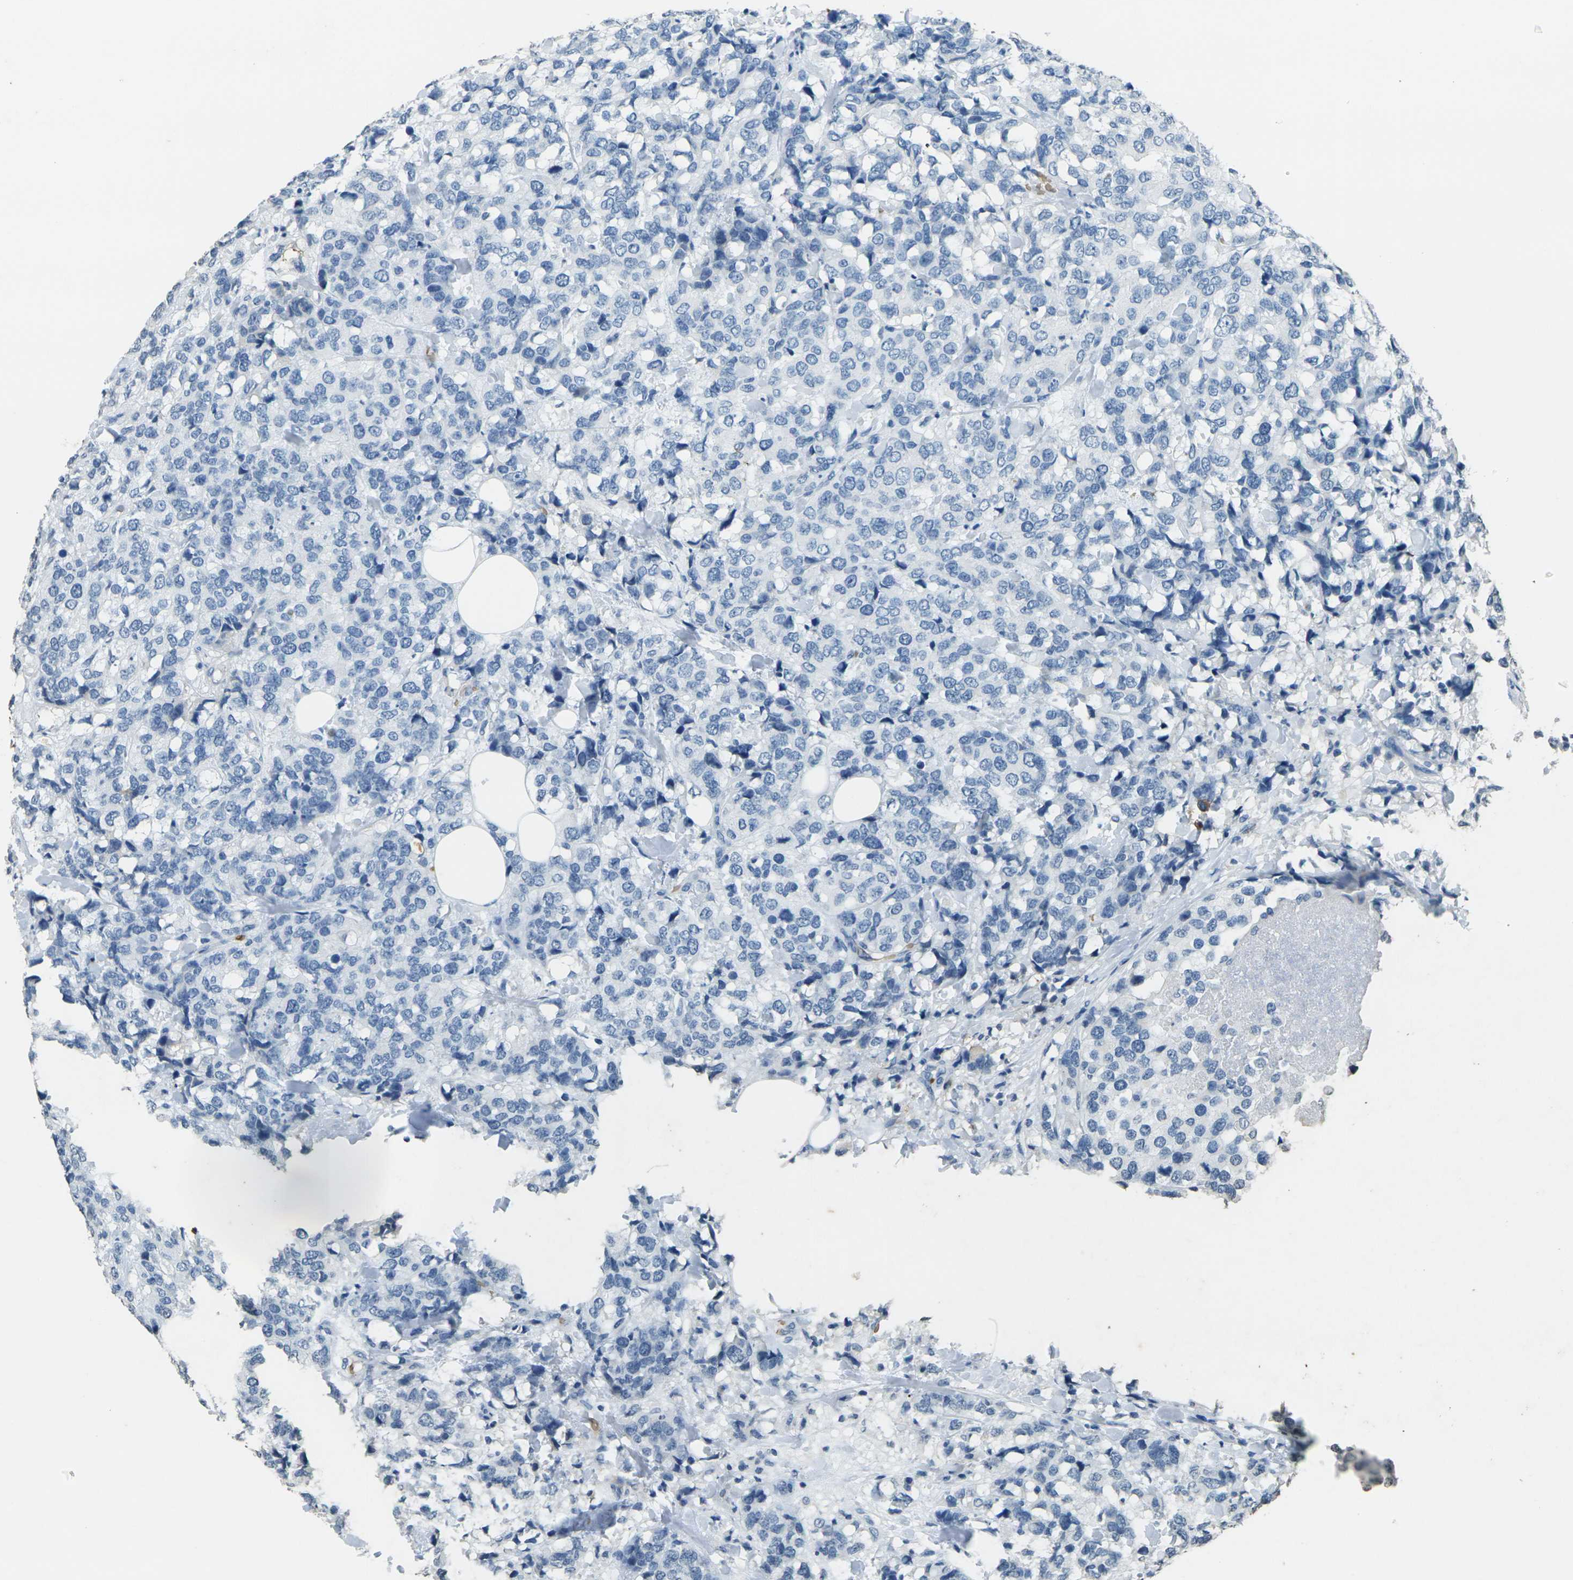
{"staining": {"intensity": "negative", "quantity": "none", "location": "none"}, "tissue": "breast cancer", "cell_type": "Tumor cells", "image_type": "cancer", "snomed": [{"axis": "morphology", "description": "Lobular carcinoma"}, {"axis": "topography", "description": "Breast"}], "caption": "This is a image of IHC staining of breast cancer, which shows no positivity in tumor cells.", "gene": "HBB", "patient": {"sex": "female", "age": 59}}